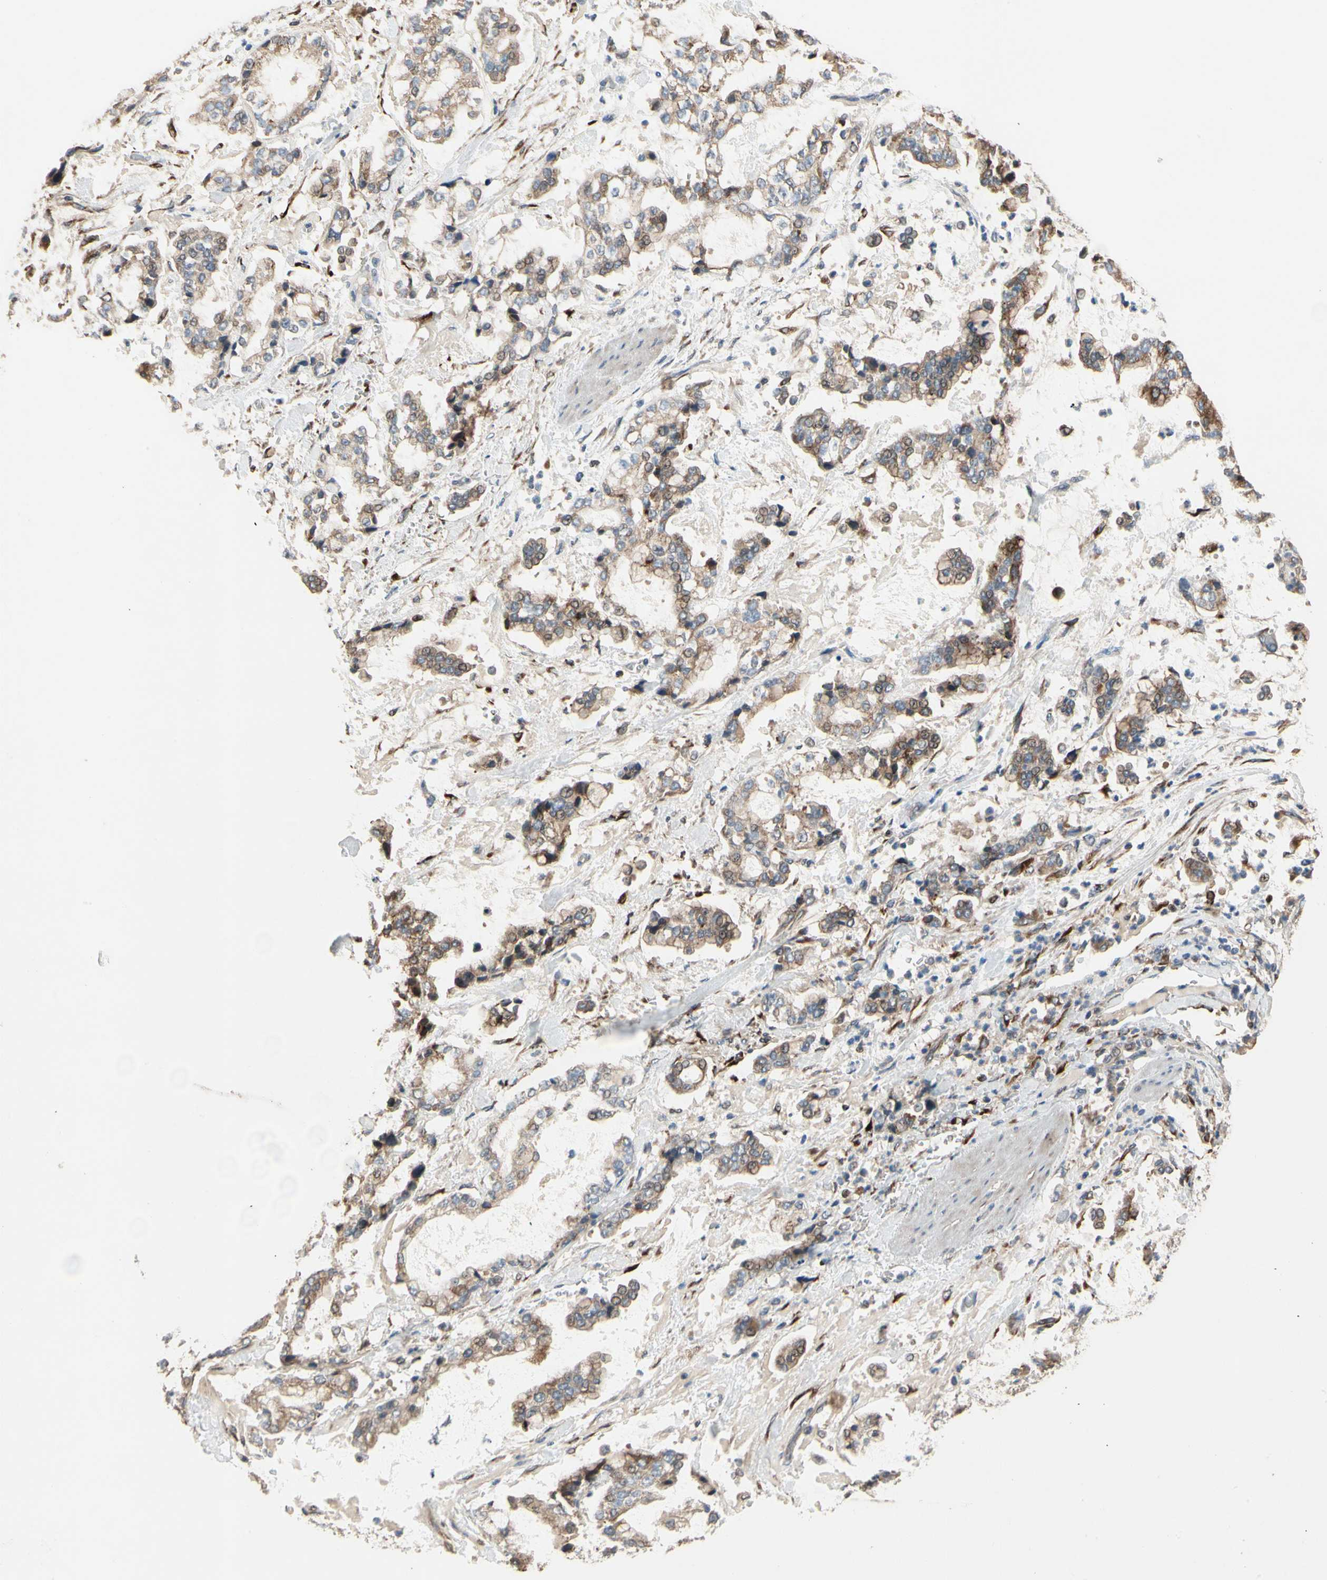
{"staining": {"intensity": "moderate", "quantity": "<25%", "location": "cytoplasmic/membranous"}, "tissue": "stomach cancer", "cell_type": "Tumor cells", "image_type": "cancer", "snomed": [{"axis": "morphology", "description": "Normal tissue, NOS"}, {"axis": "morphology", "description": "Adenocarcinoma, NOS"}, {"axis": "topography", "description": "Stomach, upper"}, {"axis": "topography", "description": "Stomach"}], "caption": "This micrograph shows adenocarcinoma (stomach) stained with immunohistochemistry to label a protein in brown. The cytoplasmic/membranous of tumor cells show moderate positivity for the protein. Nuclei are counter-stained blue.", "gene": "CGREF1", "patient": {"sex": "male", "age": 76}}